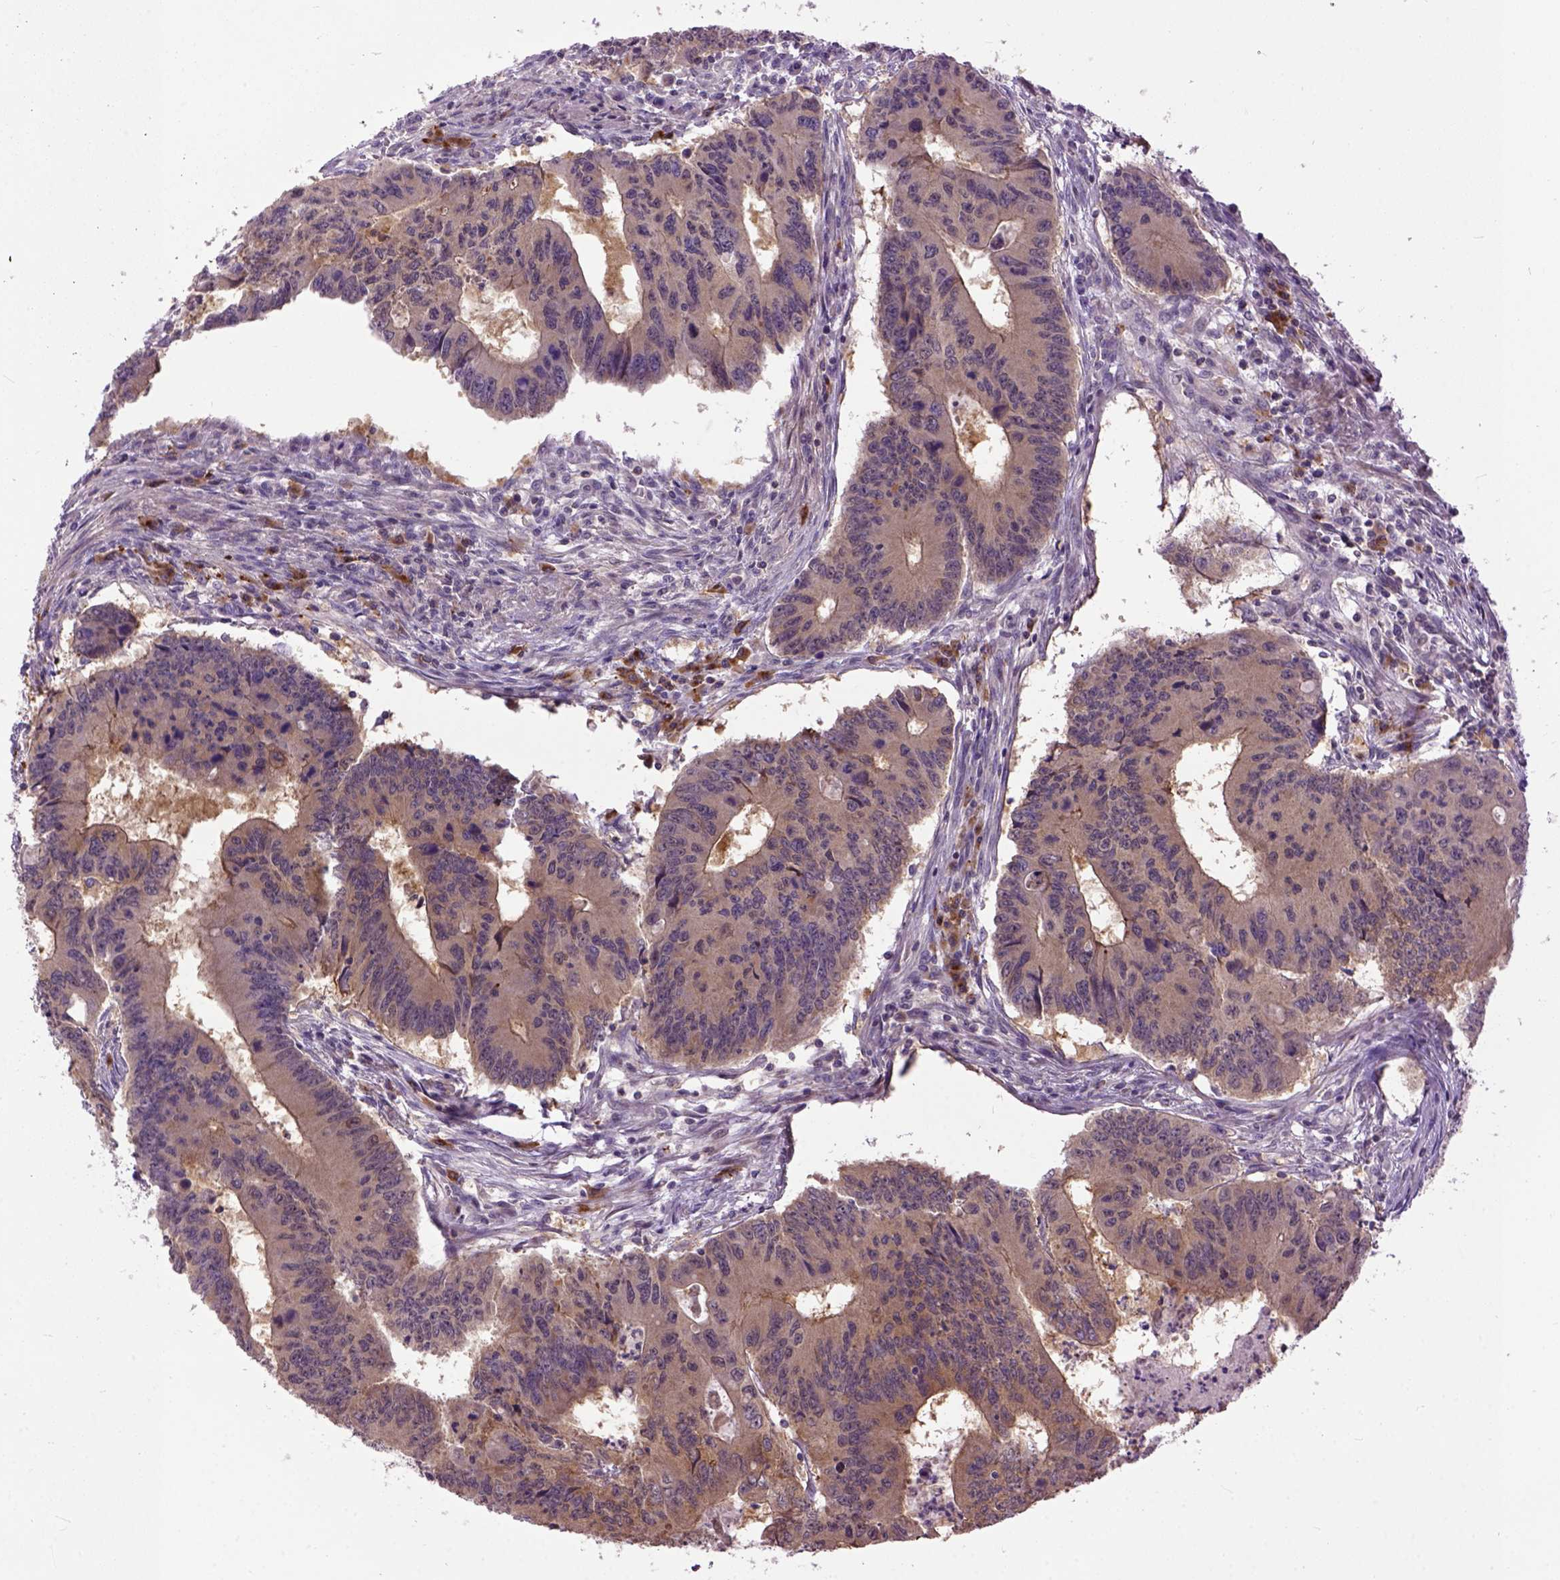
{"staining": {"intensity": "moderate", "quantity": ">75%", "location": "cytoplasmic/membranous"}, "tissue": "colorectal cancer", "cell_type": "Tumor cells", "image_type": "cancer", "snomed": [{"axis": "morphology", "description": "Adenocarcinoma, NOS"}, {"axis": "topography", "description": "Colon"}], "caption": "Immunohistochemical staining of human colorectal cancer displays moderate cytoplasmic/membranous protein staining in about >75% of tumor cells. (brown staining indicates protein expression, while blue staining denotes nuclei).", "gene": "CPNE1", "patient": {"sex": "male", "age": 53}}